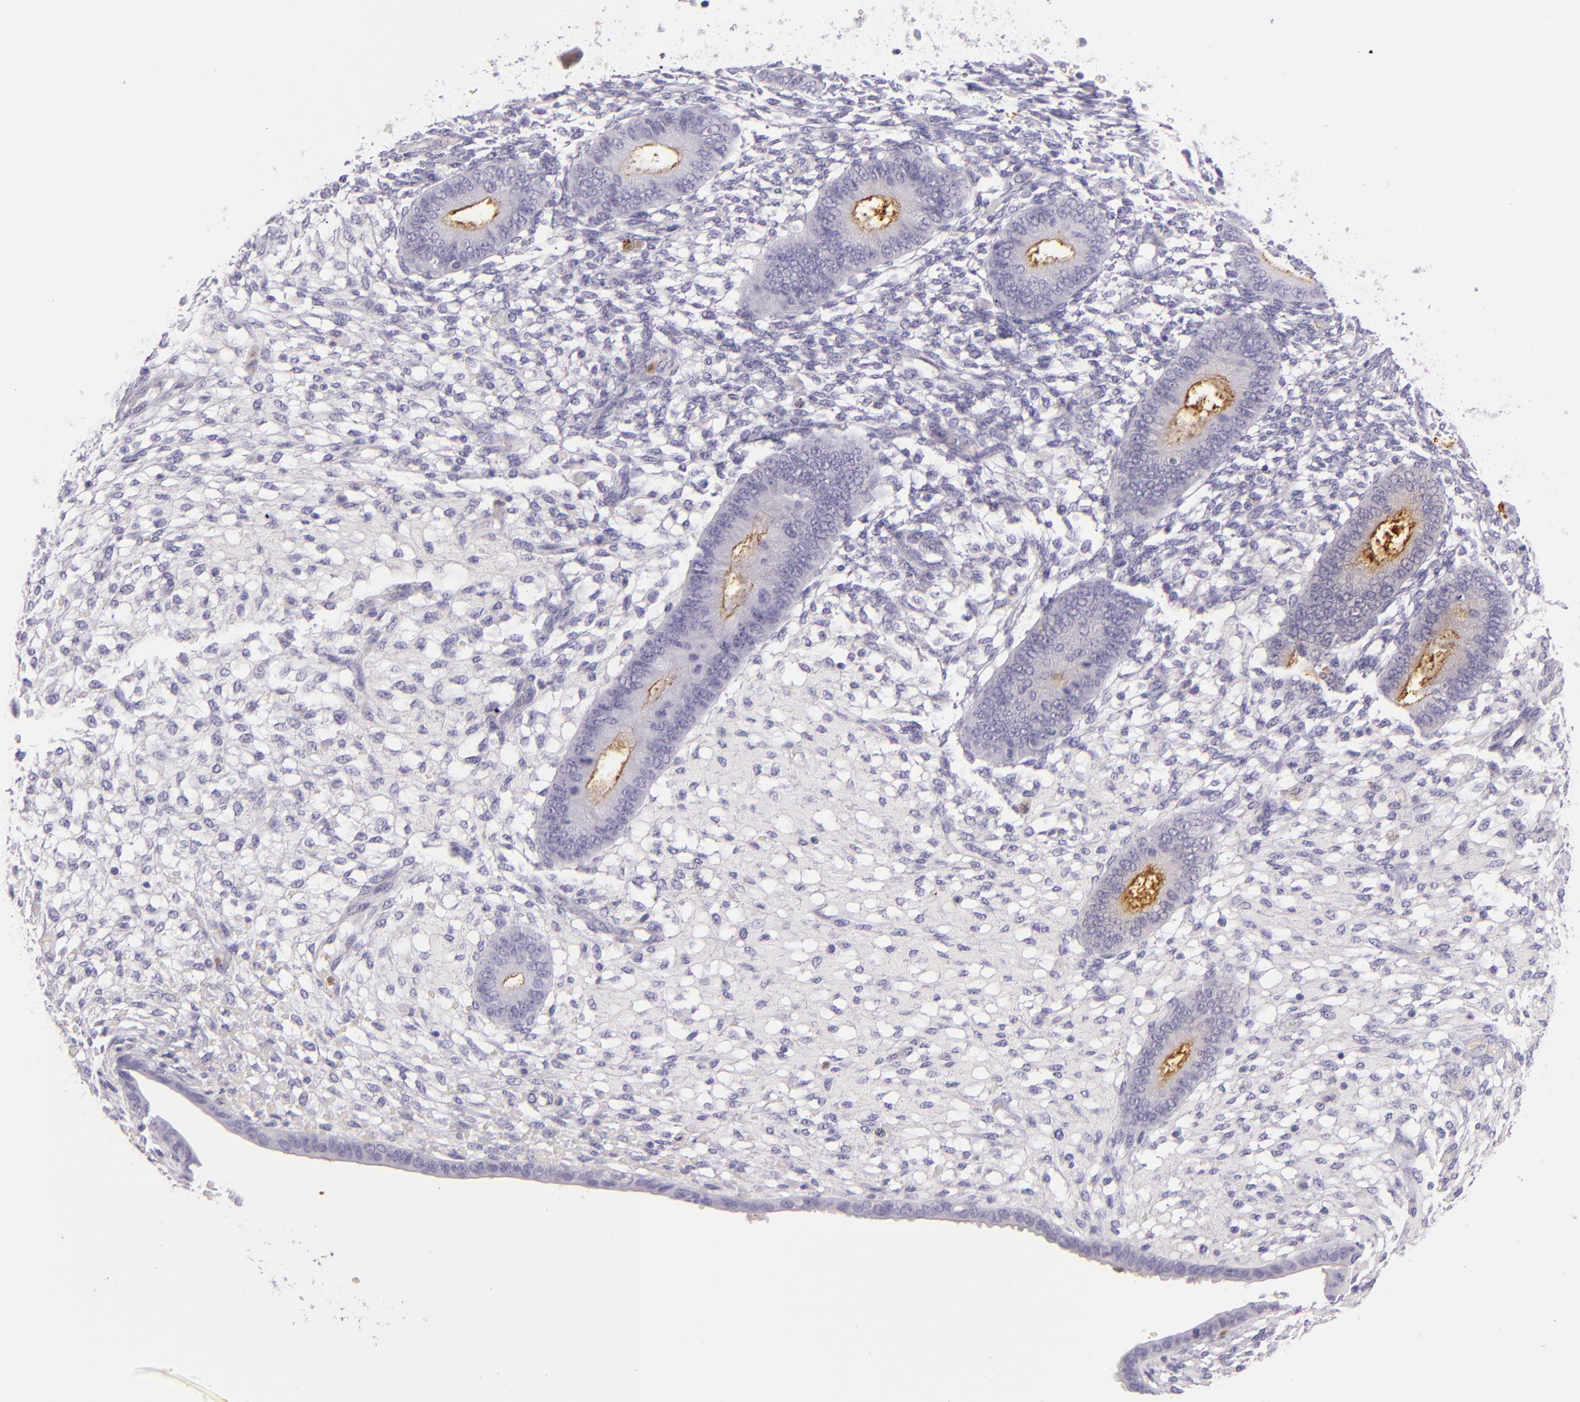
{"staining": {"intensity": "negative", "quantity": "none", "location": "none"}, "tissue": "endometrium", "cell_type": "Cells in endometrial stroma", "image_type": "normal", "snomed": [{"axis": "morphology", "description": "Normal tissue, NOS"}, {"axis": "topography", "description": "Endometrium"}], "caption": "Immunohistochemical staining of unremarkable human endometrium shows no significant positivity in cells in endometrial stroma.", "gene": "CEACAM1", "patient": {"sex": "female", "age": 42}}